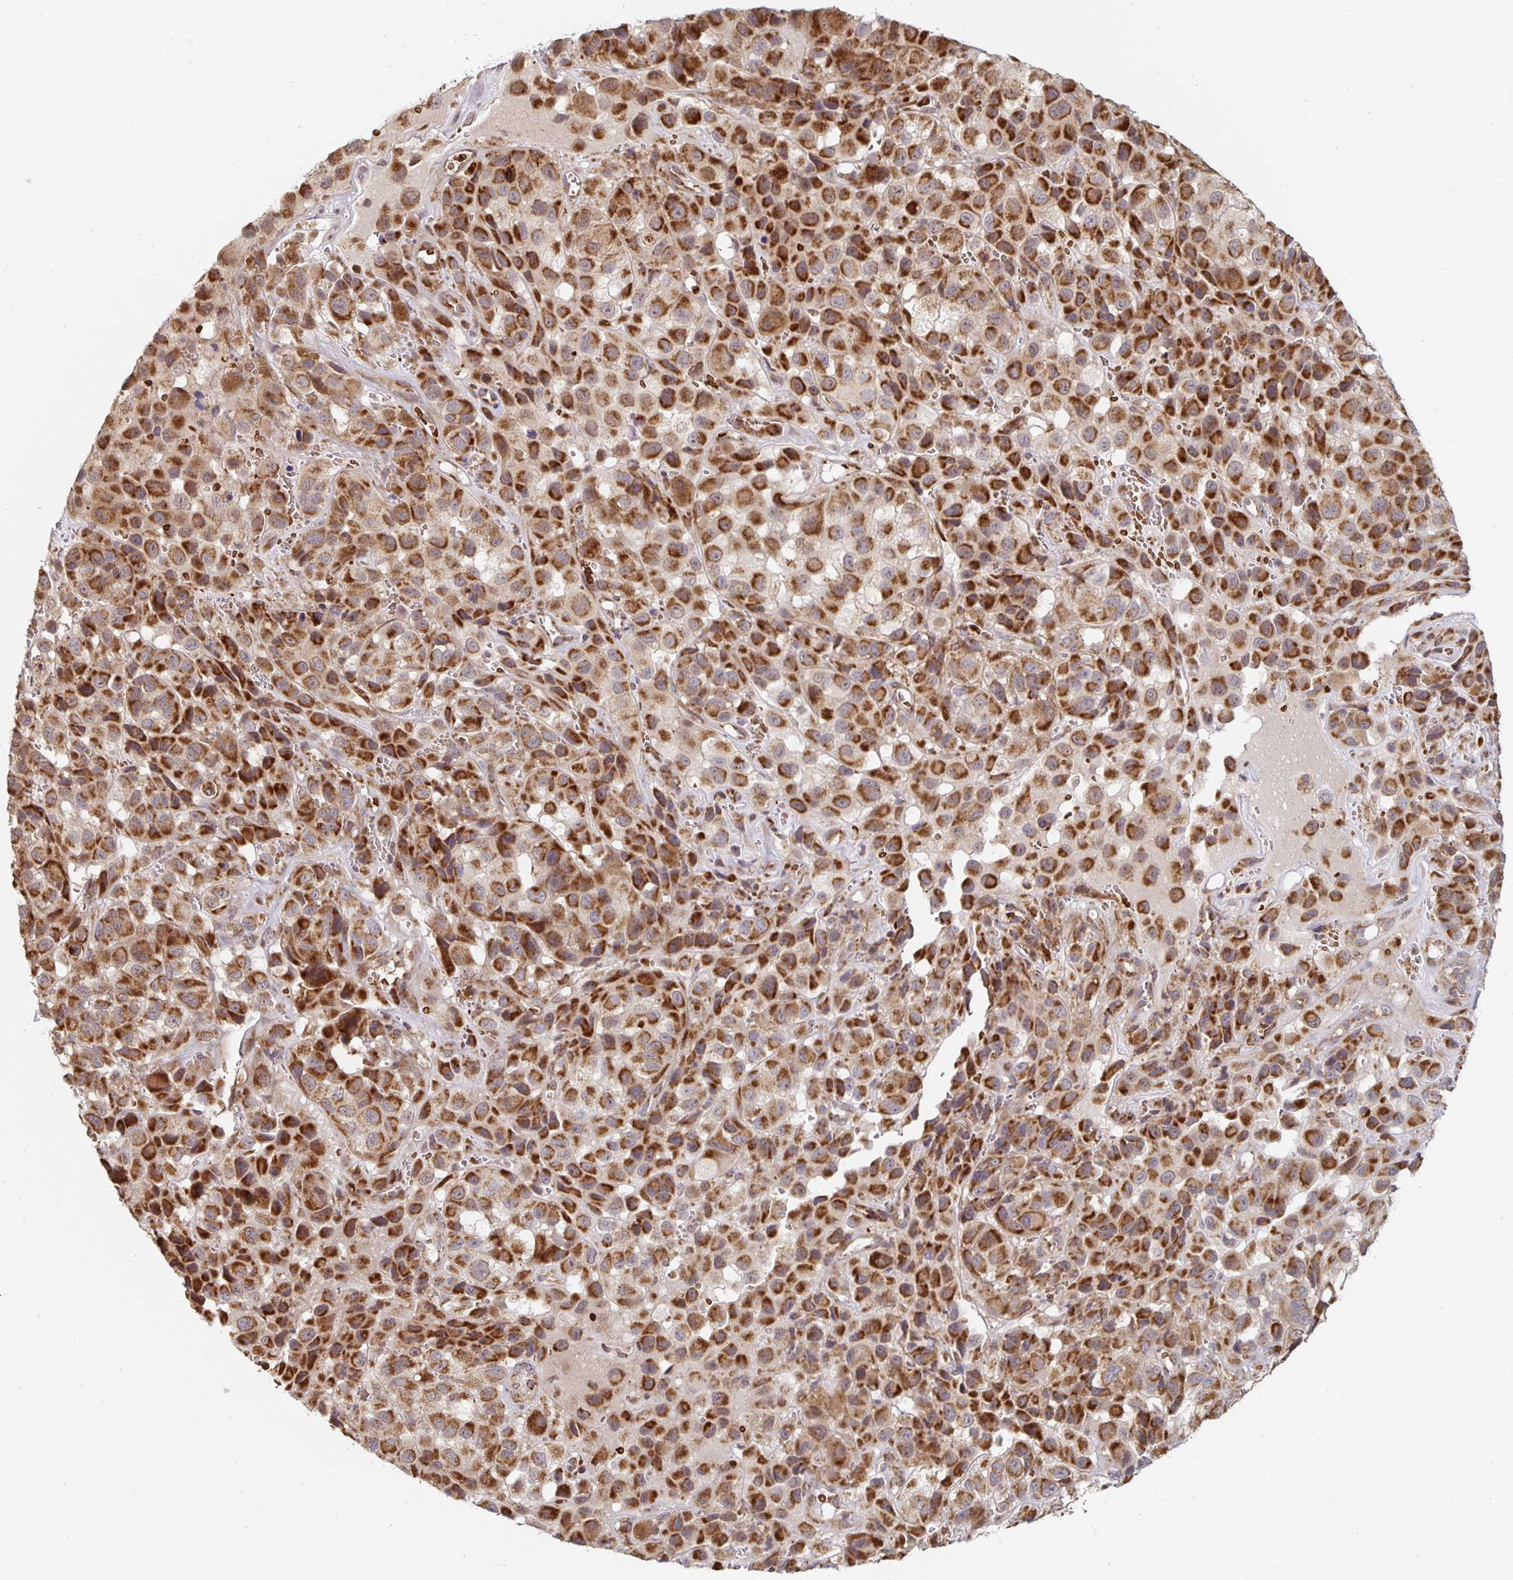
{"staining": {"intensity": "strong", "quantity": ">75%", "location": "cytoplasmic/membranous"}, "tissue": "melanoma", "cell_type": "Tumor cells", "image_type": "cancer", "snomed": [{"axis": "morphology", "description": "Malignant melanoma, NOS"}, {"axis": "topography", "description": "Skin"}], "caption": "Immunohistochemical staining of malignant melanoma reveals strong cytoplasmic/membranous protein expression in approximately >75% of tumor cells.", "gene": "MRPL28", "patient": {"sex": "male", "age": 93}}